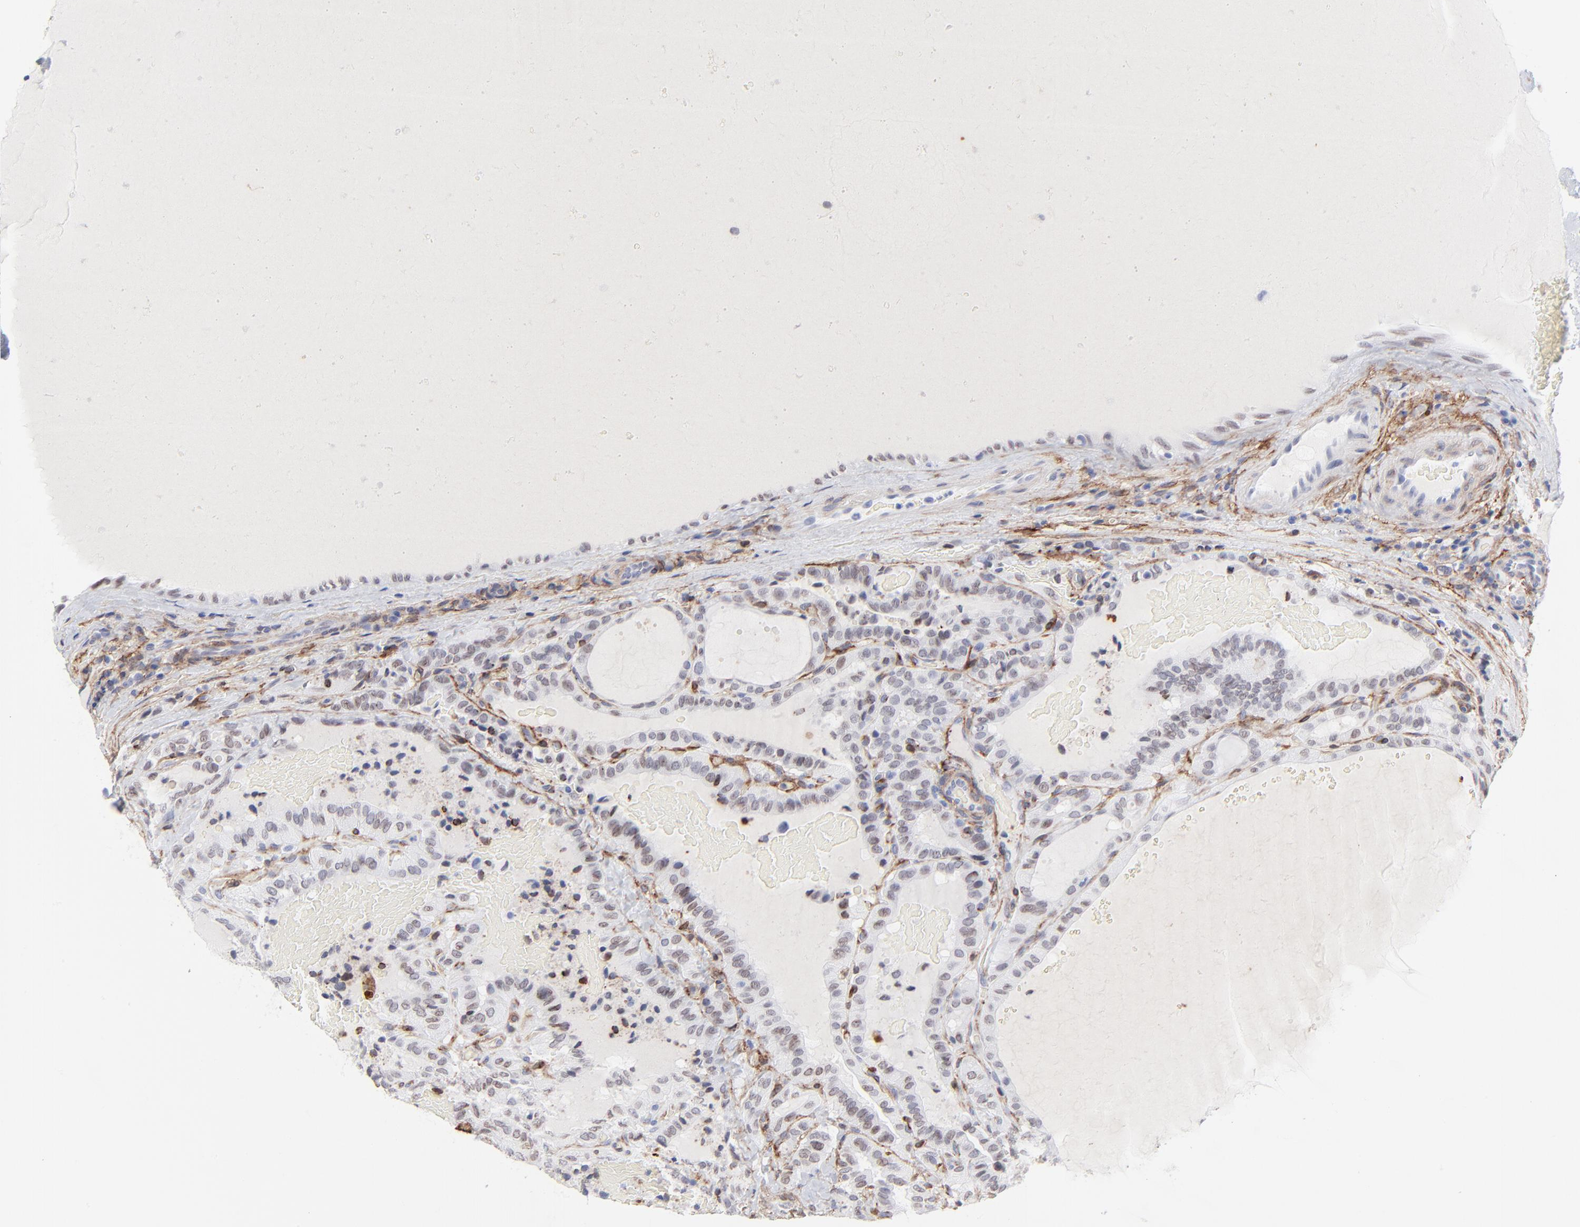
{"staining": {"intensity": "weak", "quantity": "25%-75%", "location": "nuclear"}, "tissue": "thyroid cancer", "cell_type": "Tumor cells", "image_type": "cancer", "snomed": [{"axis": "morphology", "description": "Papillary adenocarcinoma, NOS"}, {"axis": "topography", "description": "Thyroid gland"}], "caption": "Tumor cells show low levels of weak nuclear staining in about 25%-75% of cells in human thyroid cancer.", "gene": "PDGFRB", "patient": {"sex": "male", "age": 77}}